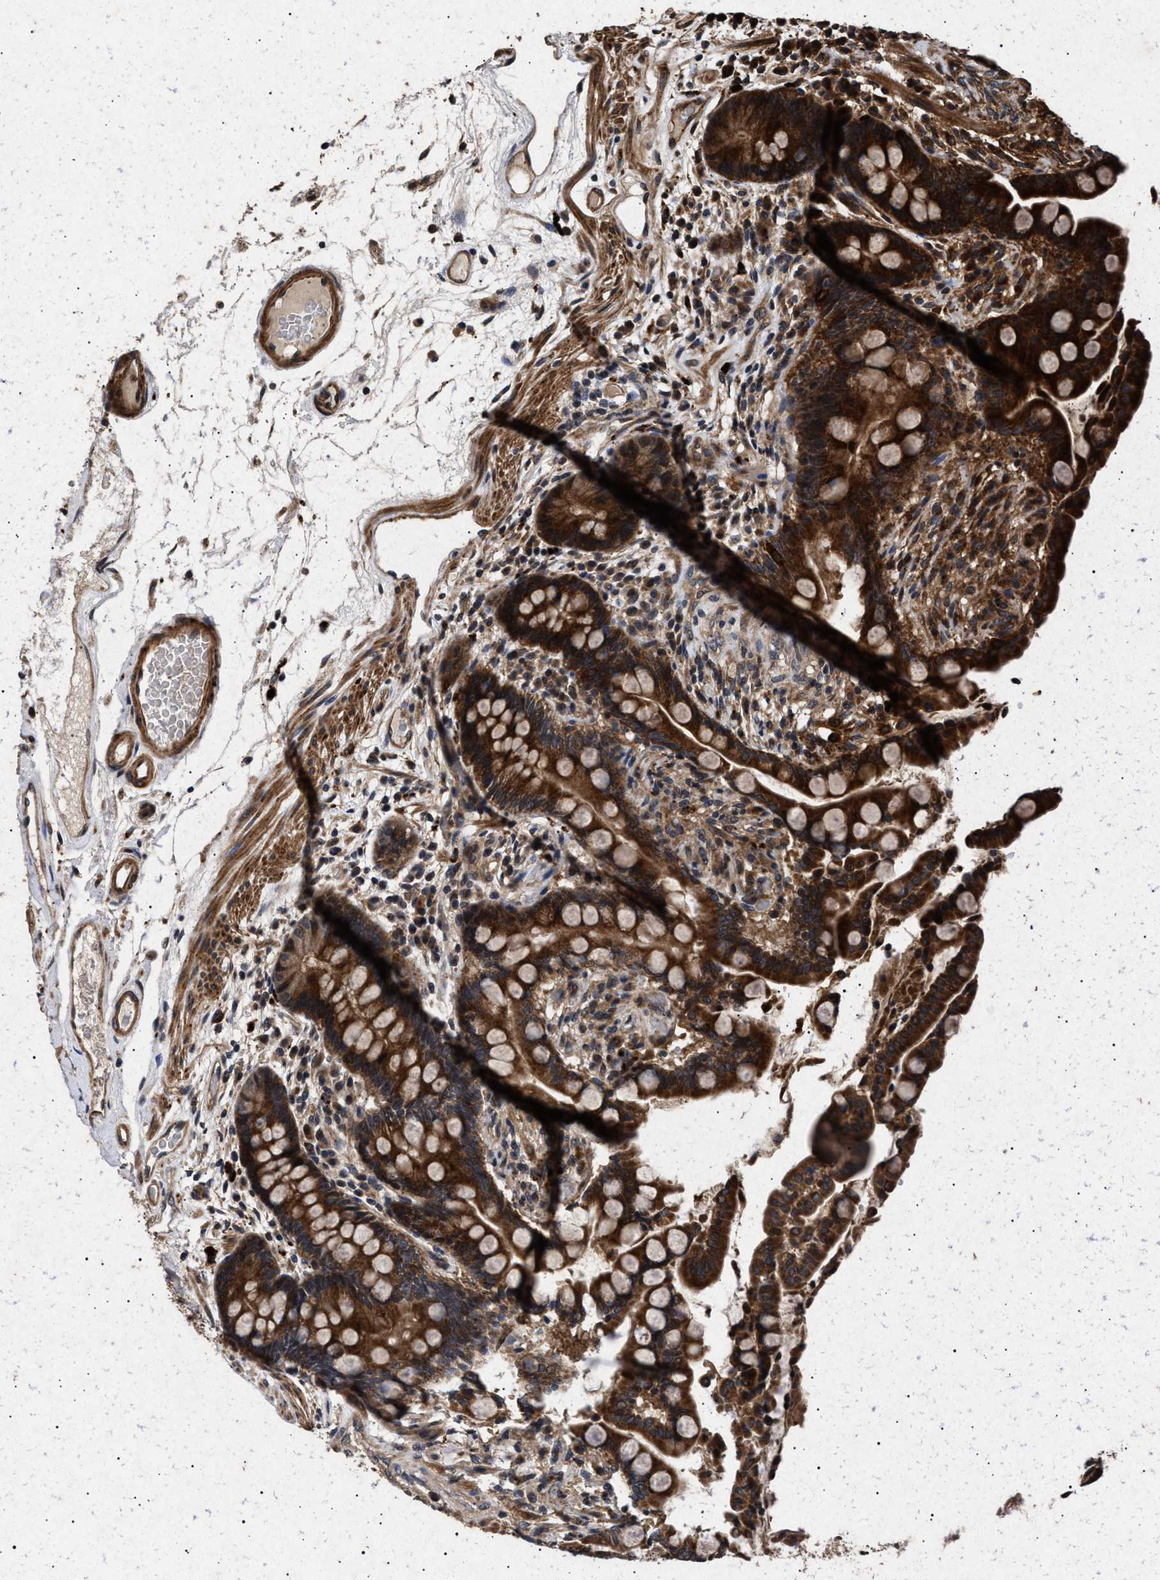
{"staining": {"intensity": "strong", "quantity": "<25%", "location": "cytoplasmic/membranous"}, "tissue": "colon", "cell_type": "Endothelial cells", "image_type": "normal", "snomed": [{"axis": "morphology", "description": "Normal tissue, NOS"}, {"axis": "topography", "description": "Colon"}], "caption": "Colon was stained to show a protein in brown. There is medium levels of strong cytoplasmic/membranous positivity in approximately <25% of endothelial cells. The protein is stained brown, and the nuclei are stained in blue (DAB (3,3'-diaminobenzidine) IHC with brightfield microscopy, high magnification).", "gene": "ITGB5", "patient": {"sex": "male", "age": 73}}